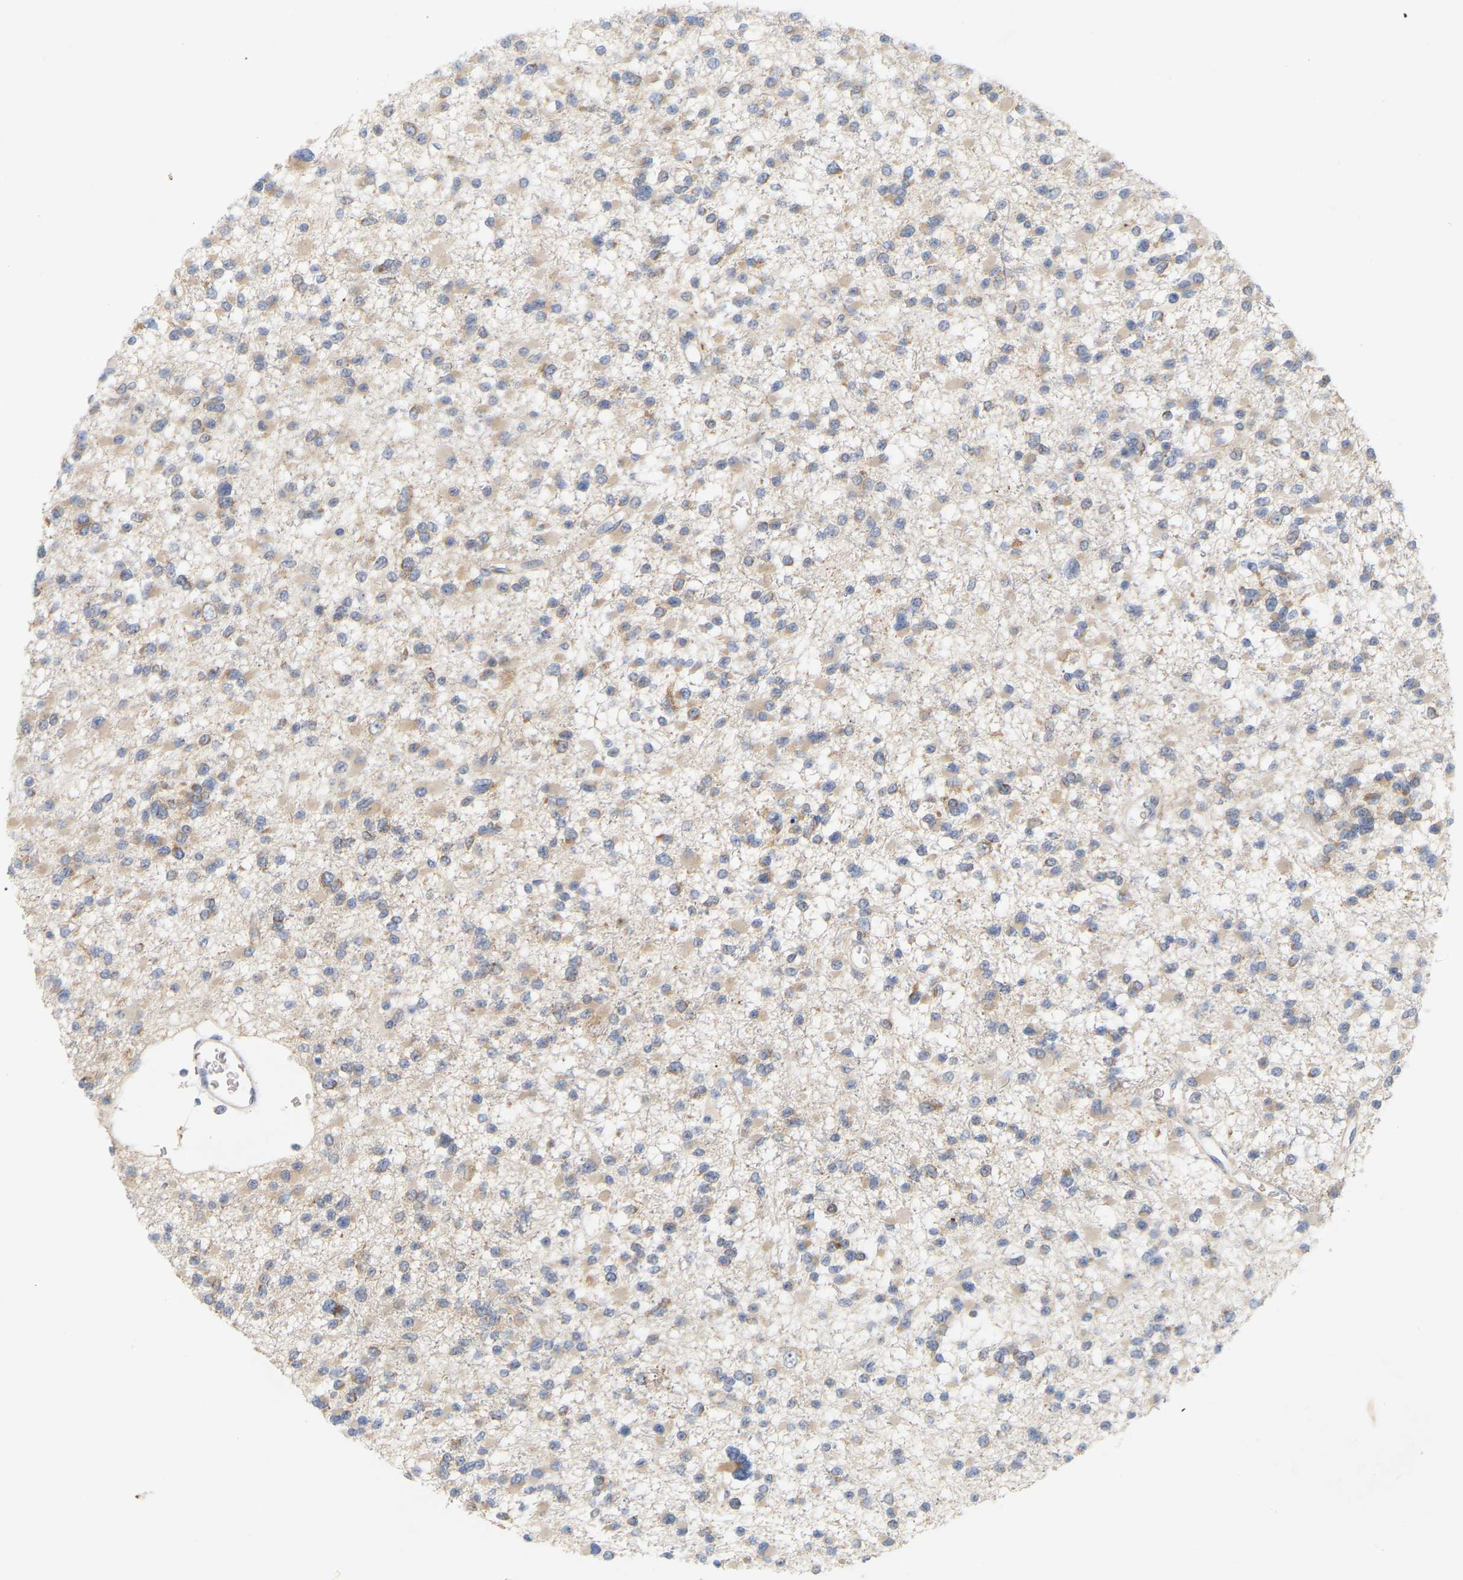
{"staining": {"intensity": "weak", "quantity": "25%-75%", "location": "cytoplasmic/membranous"}, "tissue": "glioma", "cell_type": "Tumor cells", "image_type": "cancer", "snomed": [{"axis": "morphology", "description": "Glioma, malignant, Low grade"}, {"axis": "topography", "description": "Brain"}], "caption": "DAB (3,3'-diaminobenzidine) immunohistochemical staining of glioma exhibits weak cytoplasmic/membranous protein expression in approximately 25%-75% of tumor cells. Using DAB (brown) and hematoxylin (blue) stains, captured at high magnification using brightfield microscopy.", "gene": "MINDY4", "patient": {"sex": "female", "age": 22}}